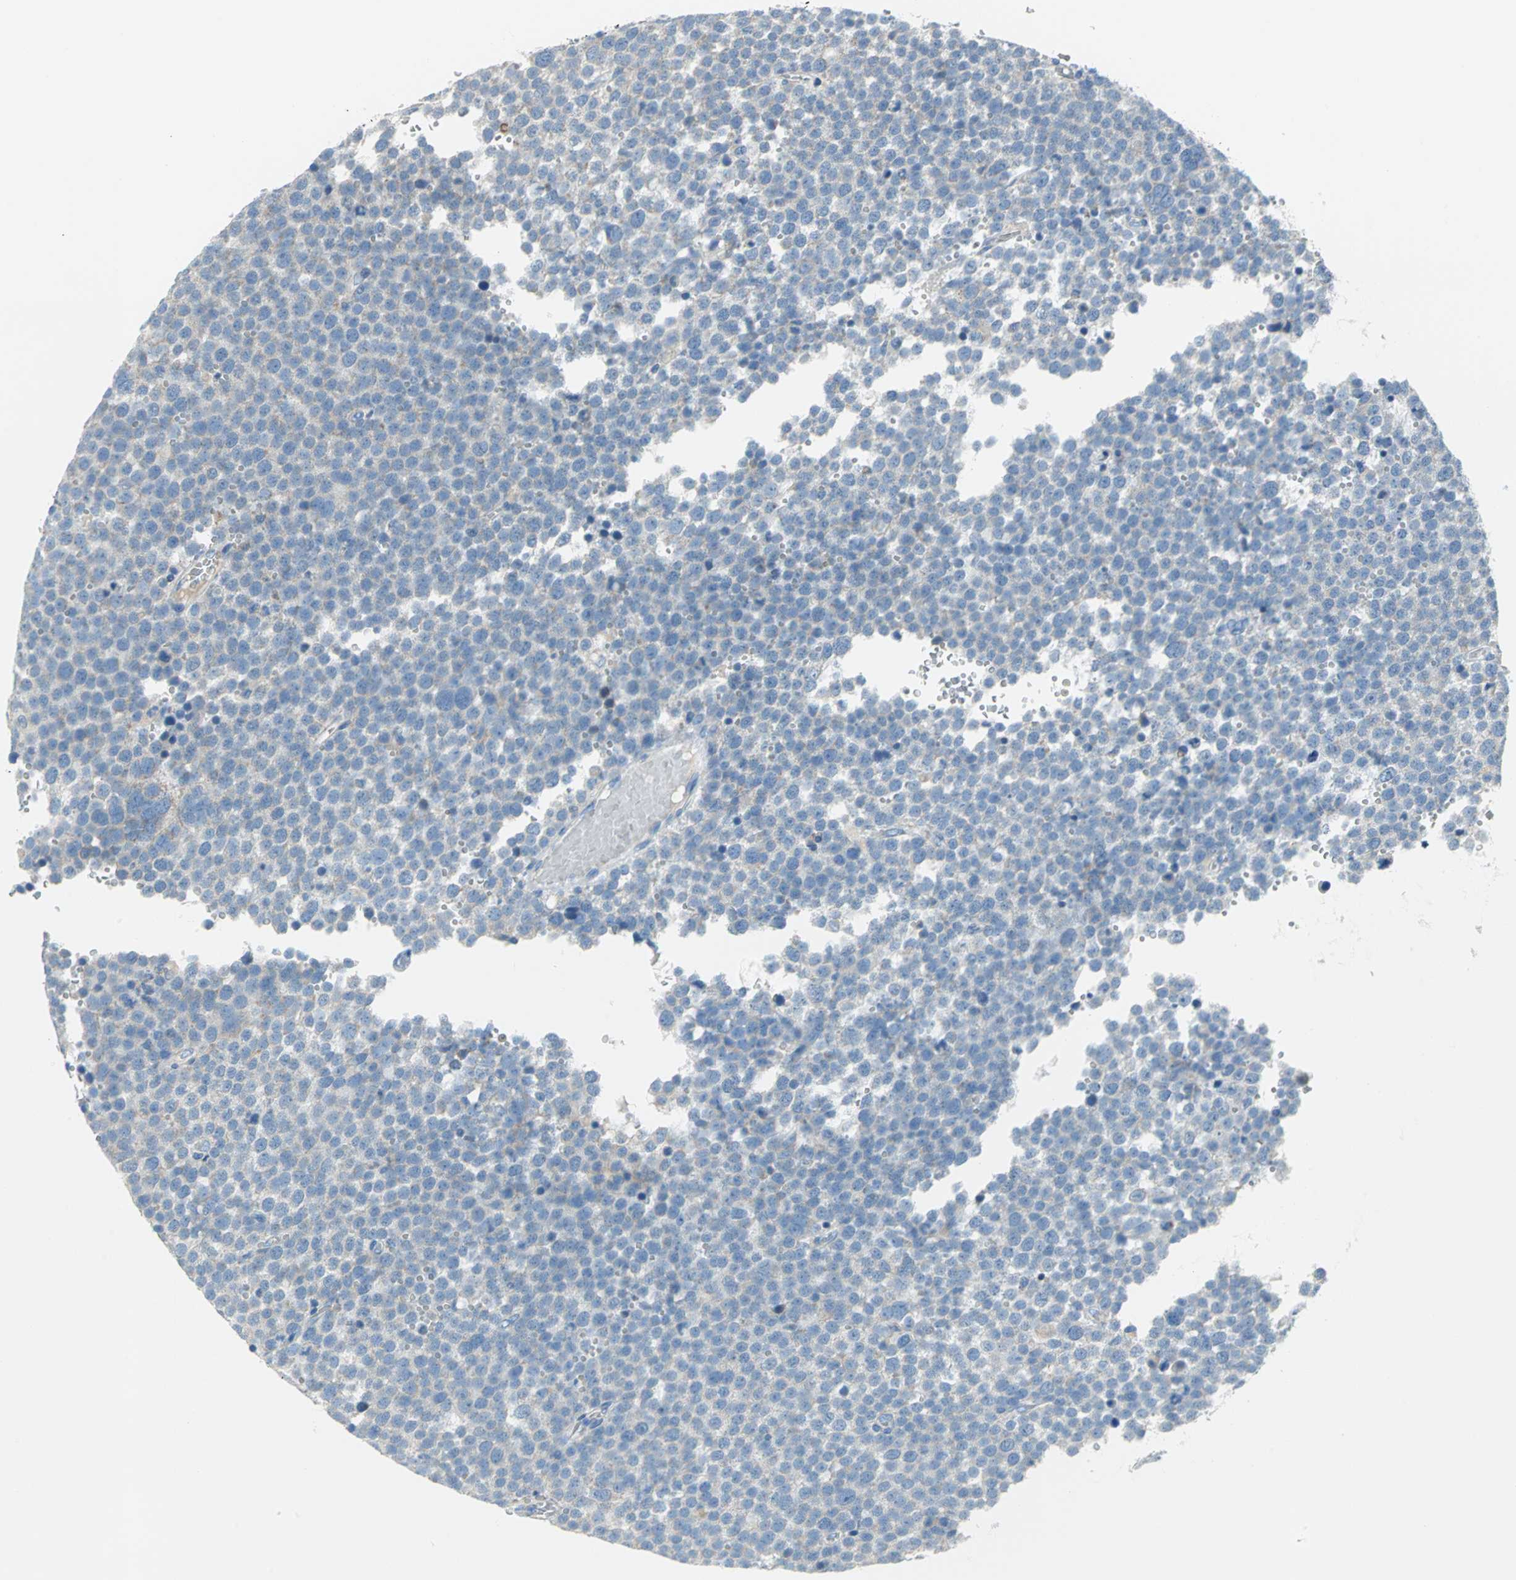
{"staining": {"intensity": "negative", "quantity": "none", "location": "none"}, "tissue": "testis cancer", "cell_type": "Tumor cells", "image_type": "cancer", "snomed": [{"axis": "morphology", "description": "Seminoma, NOS"}, {"axis": "topography", "description": "Testis"}], "caption": "Immunohistochemistry photomicrograph of neoplastic tissue: human seminoma (testis) stained with DAB (3,3'-diaminobenzidine) reveals no significant protein staining in tumor cells.", "gene": "ALOX15", "patient": {"sex": "male", "age": 71}}